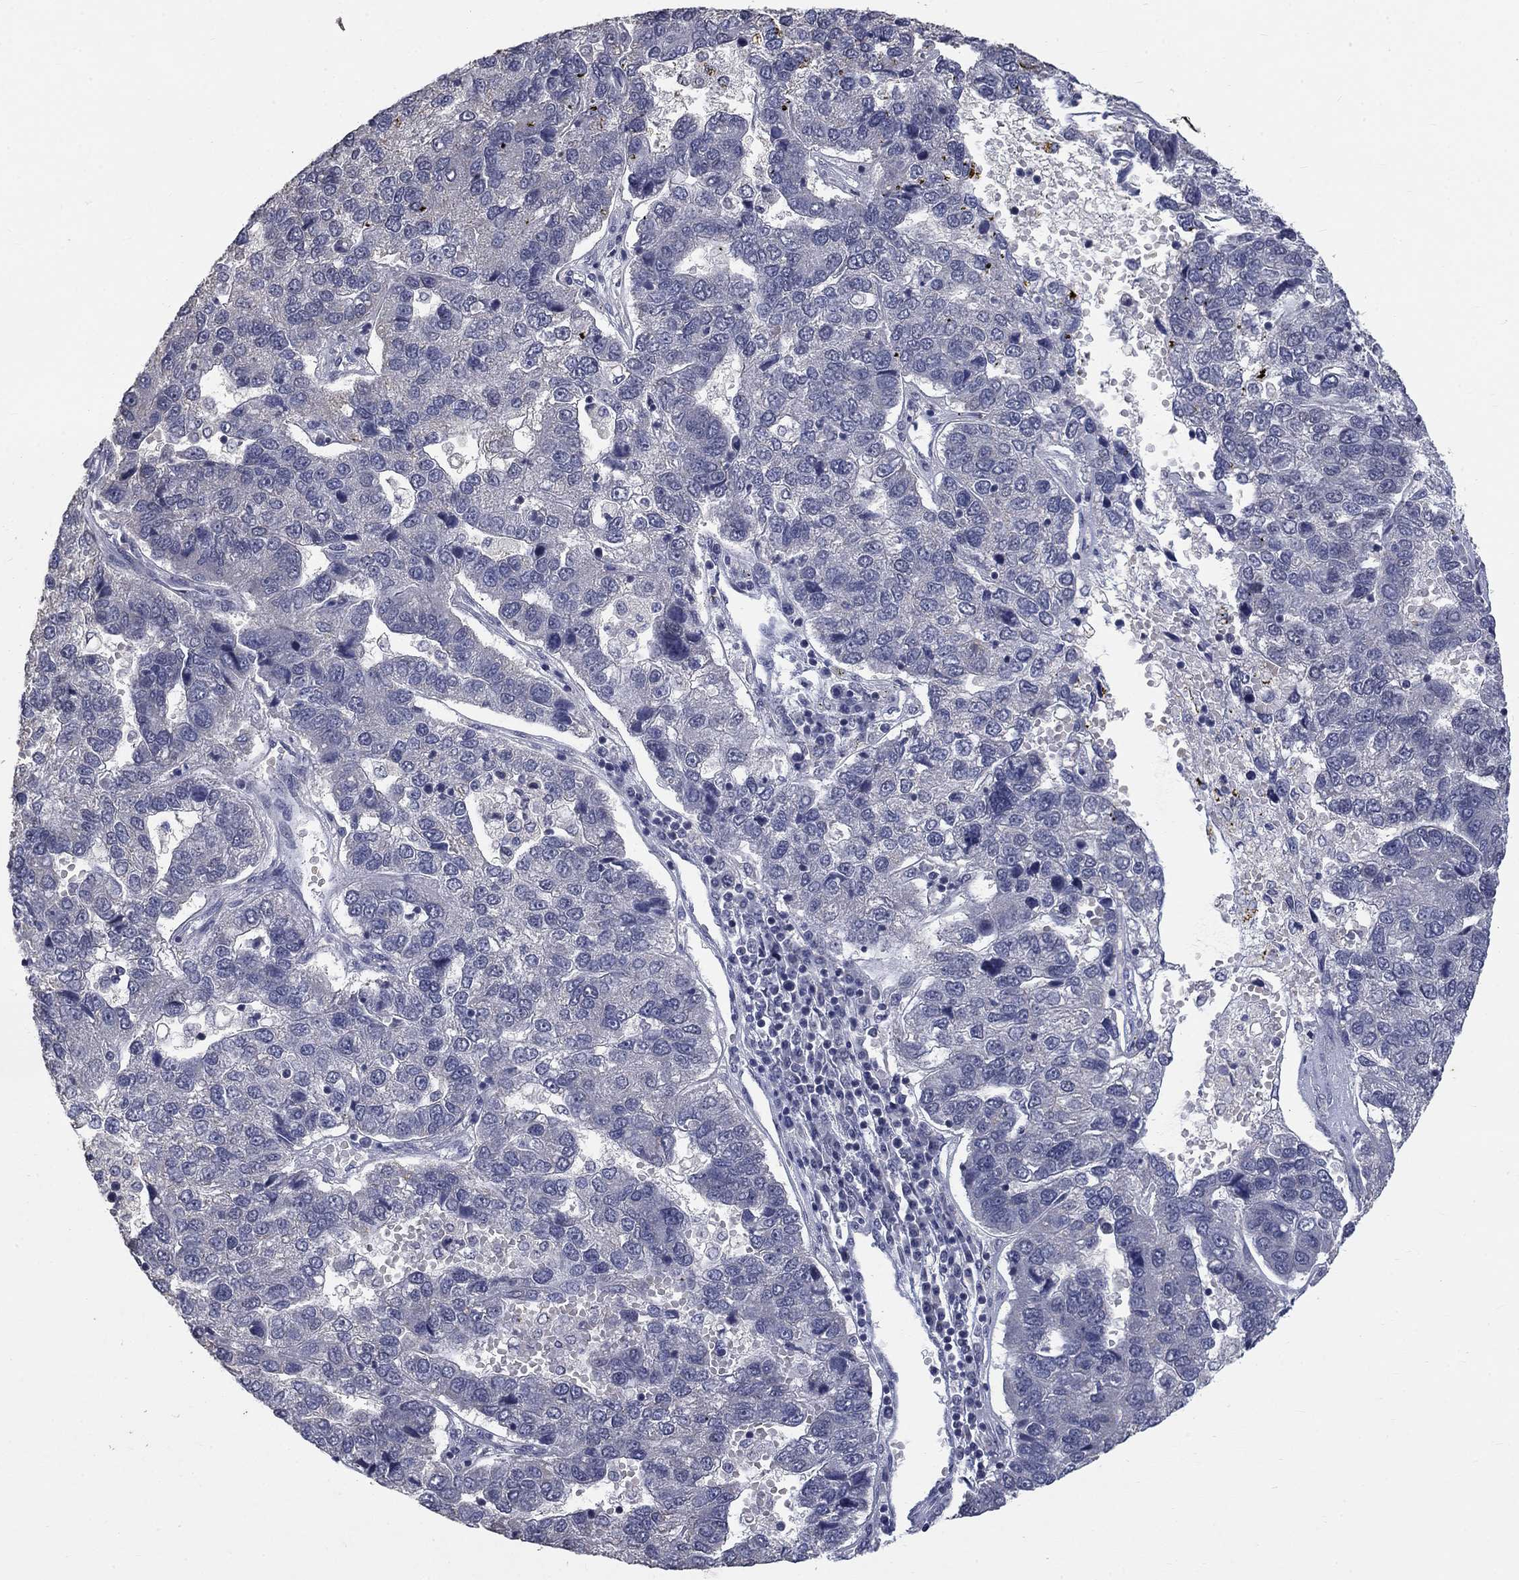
{"staining": {"intensity": "negative", "quantity": "none", "location": "none"}, "tissue": "pancreatic cancer", "cell_type": "Tumor cells", "image_type": "cancer", "snomed": [{"axis": "morphology", "description": "Adenocarcinoma, NOS"}, {"axis": "topography", "description": "Pancreas"}], "caption": "This is a micrograph of immunohistochemistry (IHC) staining of adenocarcinoma (pancreatic), which shows no expression in tumor cells. (Immunohistochemistry, brightfield microscopy, high magnification).", "gene": "SPATA33", "patient": {"sex": "female", "age": 61}}